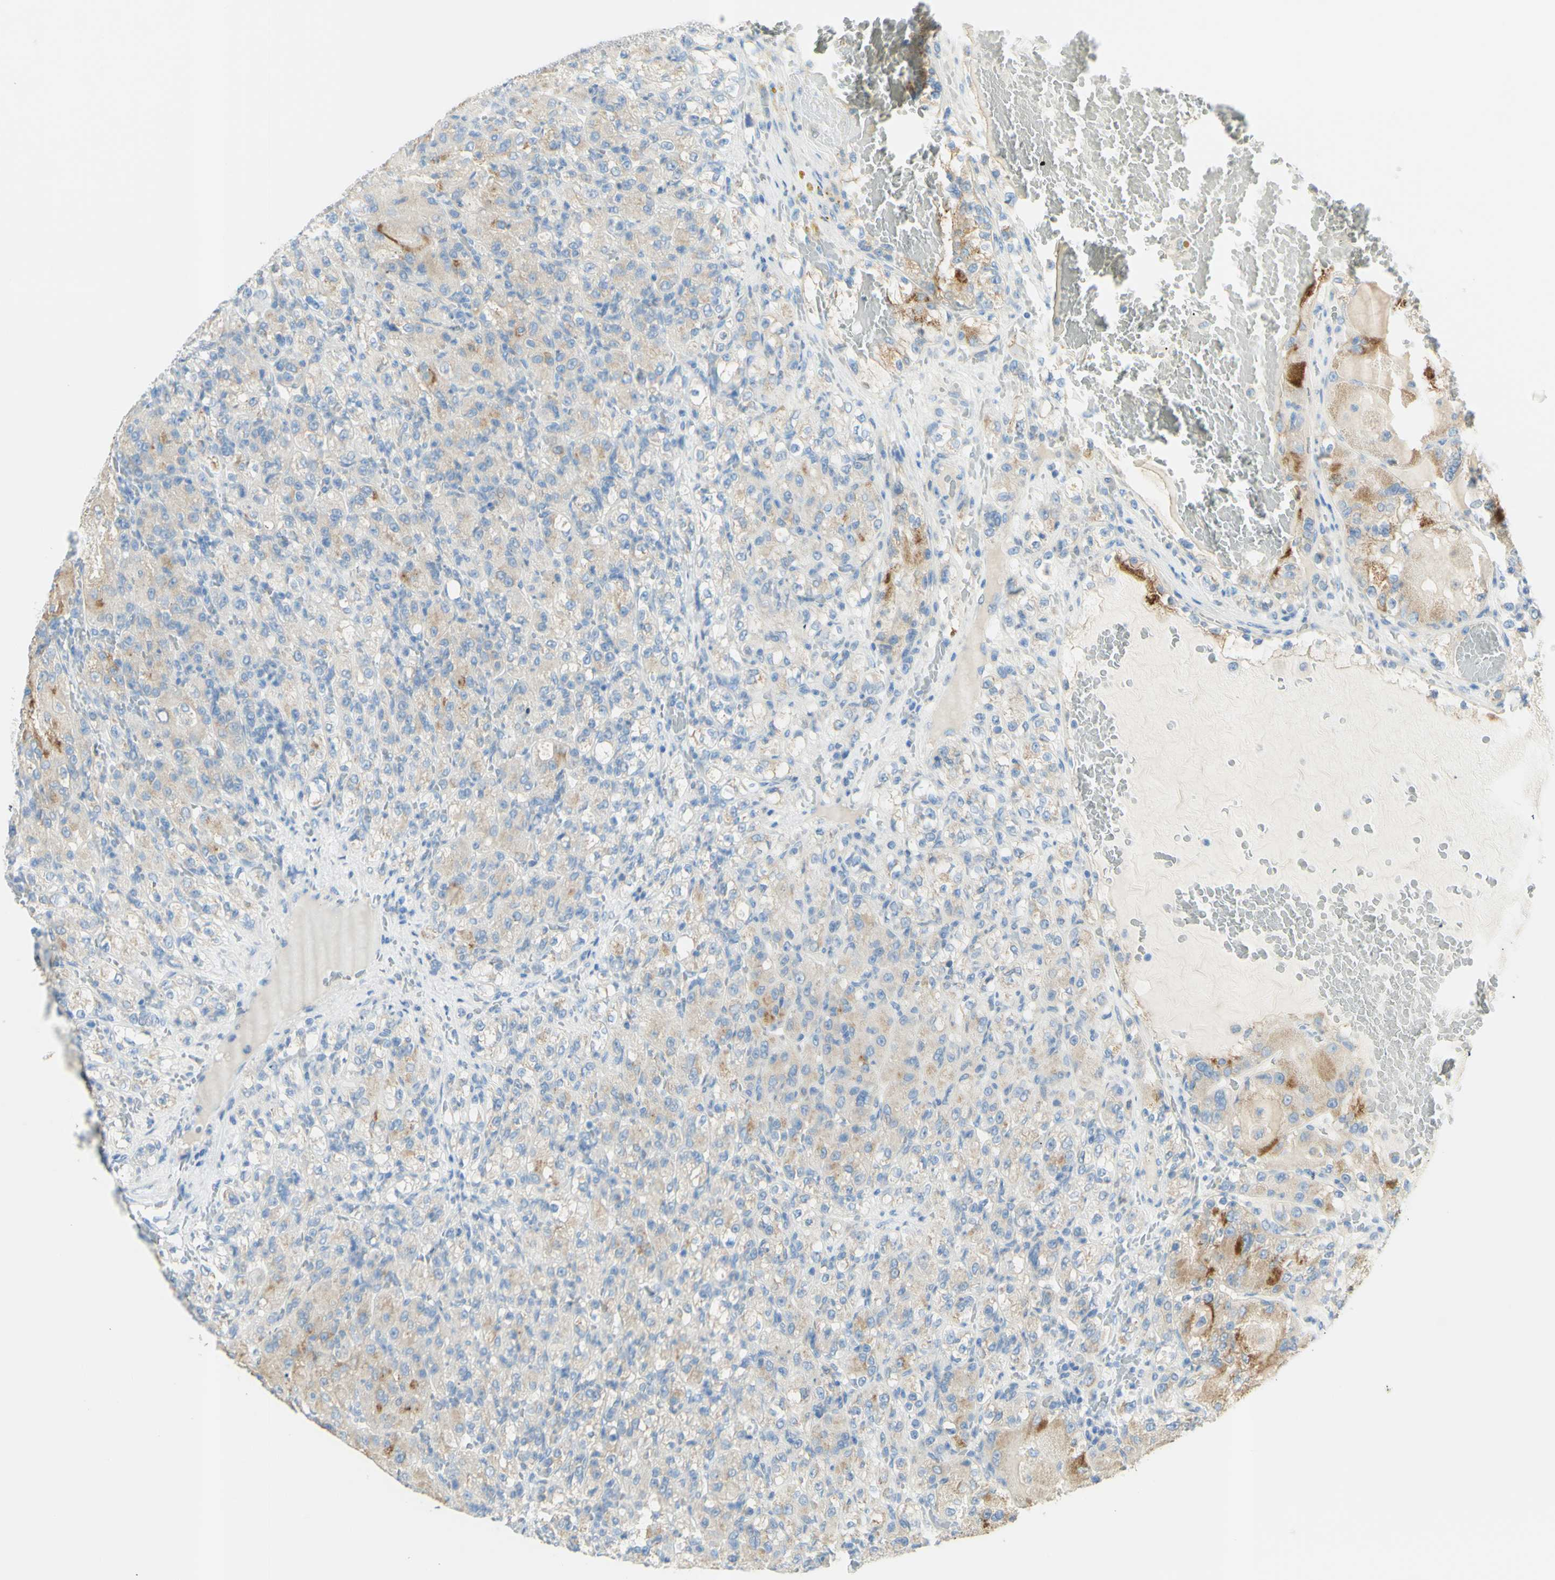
{"staining": {"intensity": "weak", "quantity": "<25%", "location": "cytoplasmic/membranous"}, "tissue": "renal cancer", "cell_type": "Tumor cells", "image_type": "cancer", "snomed": [{"axis": "morphology", "description": "Adenocarcinoma, NOS"}, {"axis": "topography", "description": "Kidney"}], "caption": "DAB immunohistochemical staining of renal cancer displays no significant staining in tumor cells.", "gene": "TSPAN1", "patient": {"sex": "male", "age": 61}}